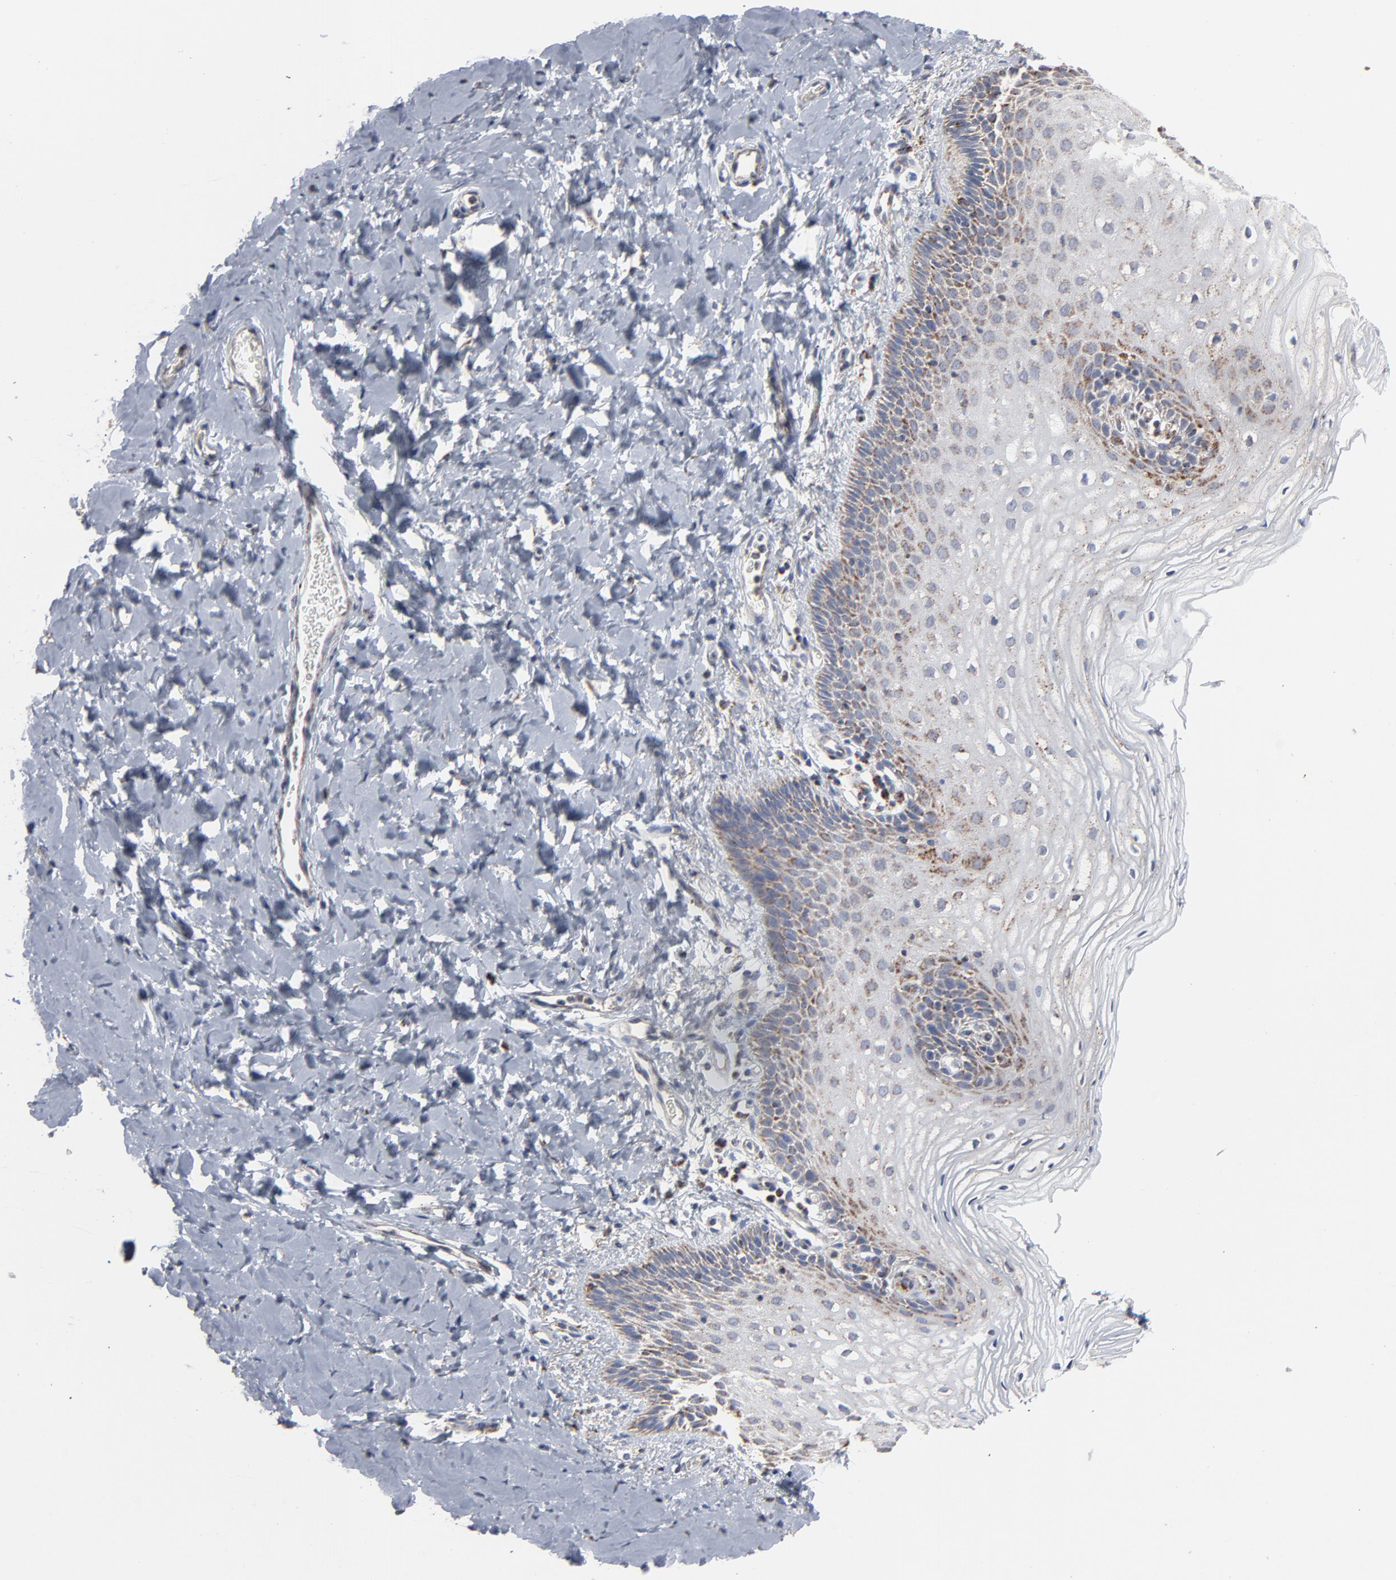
{"staining": {"intensity": "moderate", "quantity": "25%-75%", "location": "cytoplasmic/membranous"}, "tissue": "vagina", "cell_type": "Squamous epithelial cells", "image_type": "normal", "snomed": [{"axis": "morphology", "description": "Normal tissue, NOS"}, {"axis": "topography", "description": "Vagina"}], "caption": "Immunohistochemical staining of normal vagina demonstrates medium levels of moderate cytoplasmic/membranous positivity in approximately 25%-75% of squamous epithelial cells.", "gene": "UQCRC1", "patient": {"sex": "female", "age": 55}}